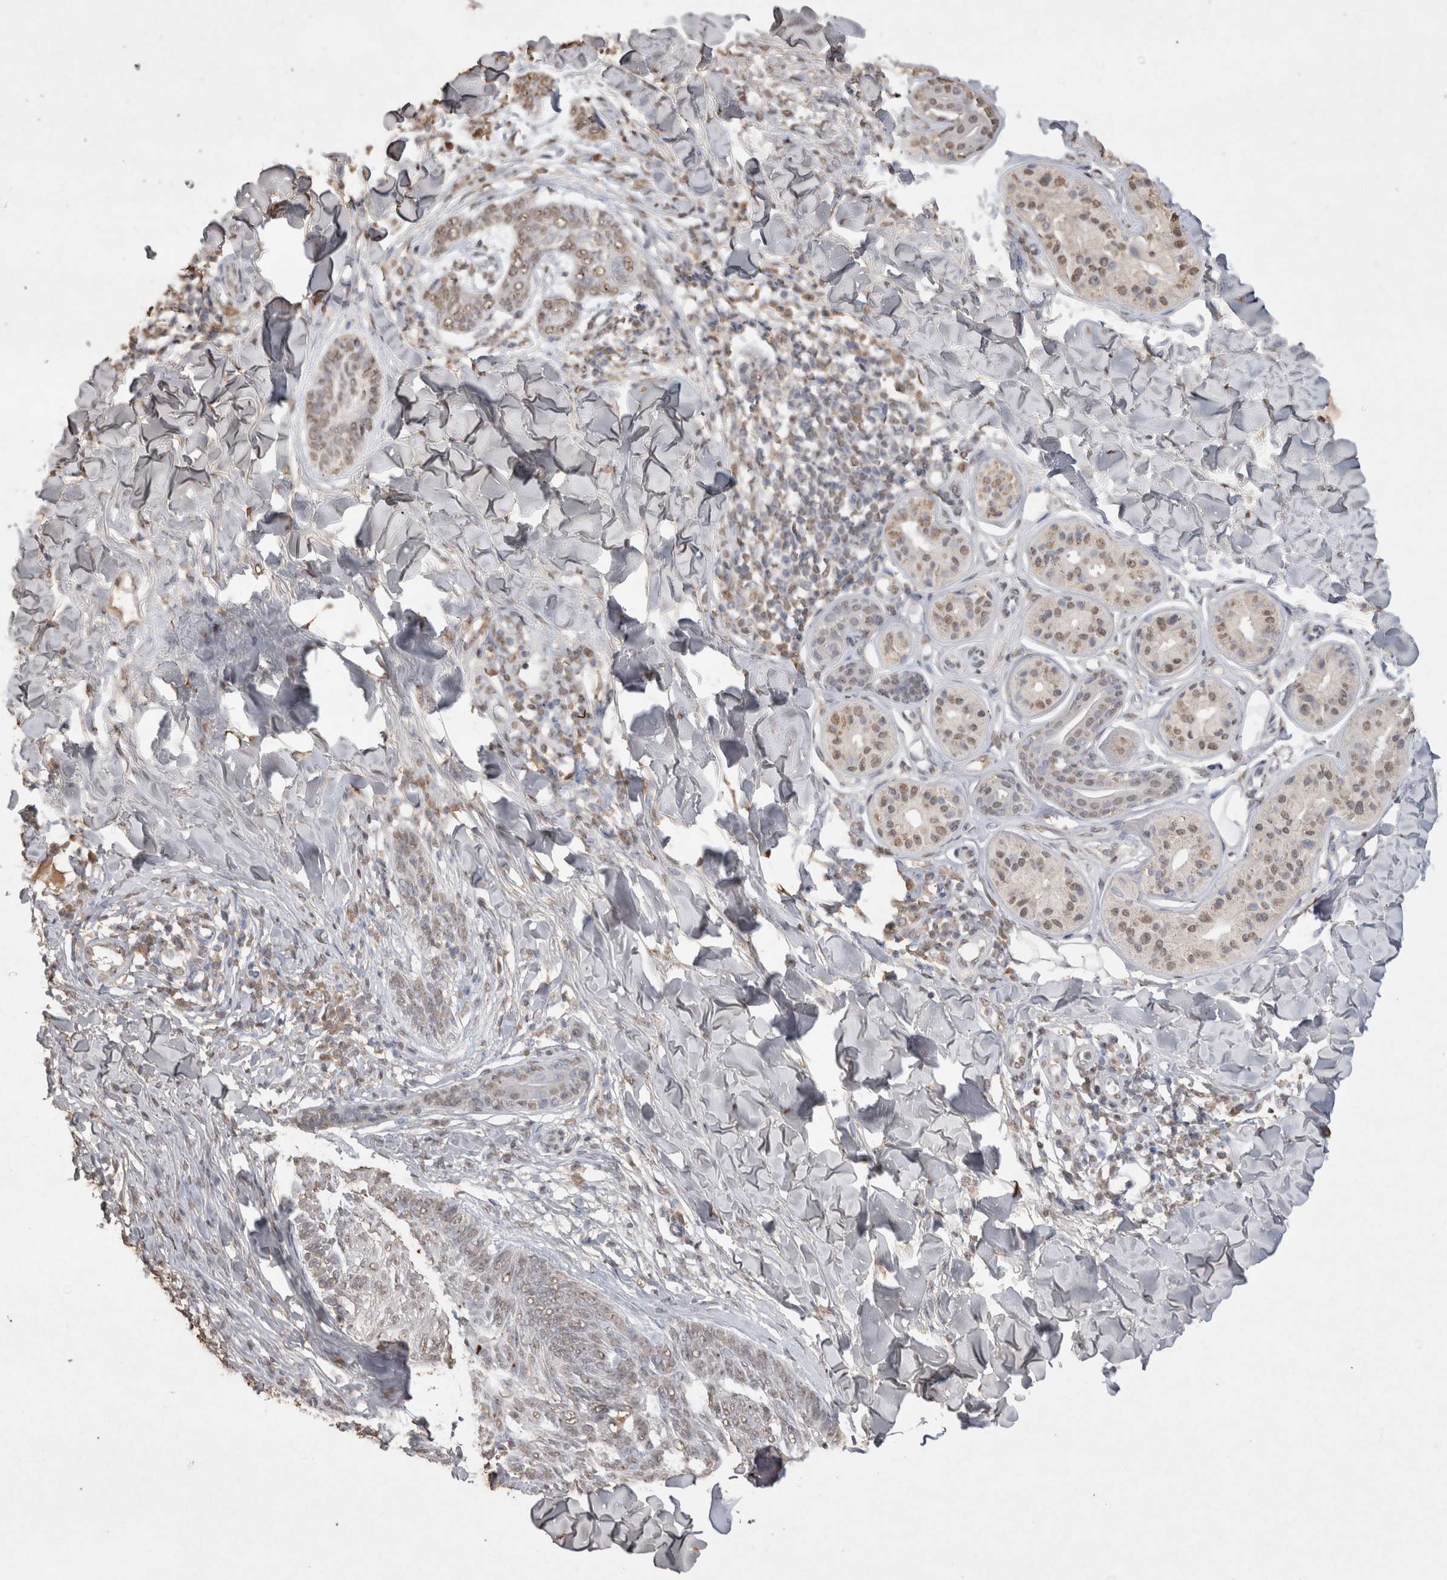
{"staining": {"intensity": "weak", "quantity": ">75%", "location": "nuclear"}, "tissue": "skin cancer", "cell_type": "Tumor cells", "image_type": "cancer", "snomed": [{"axis": "morphology", "description": "Basal cell carcinoma"}, {"axis": "topography", "description": "Skin"}], "caption": "Skin basal cell carcinoma tissue reveals weak nuclear expression in approximately >75% of tumor cells, visualized by immunohistochemistry.", "gene": "MLX", "patient": {"sex": "male", "age": 43}}